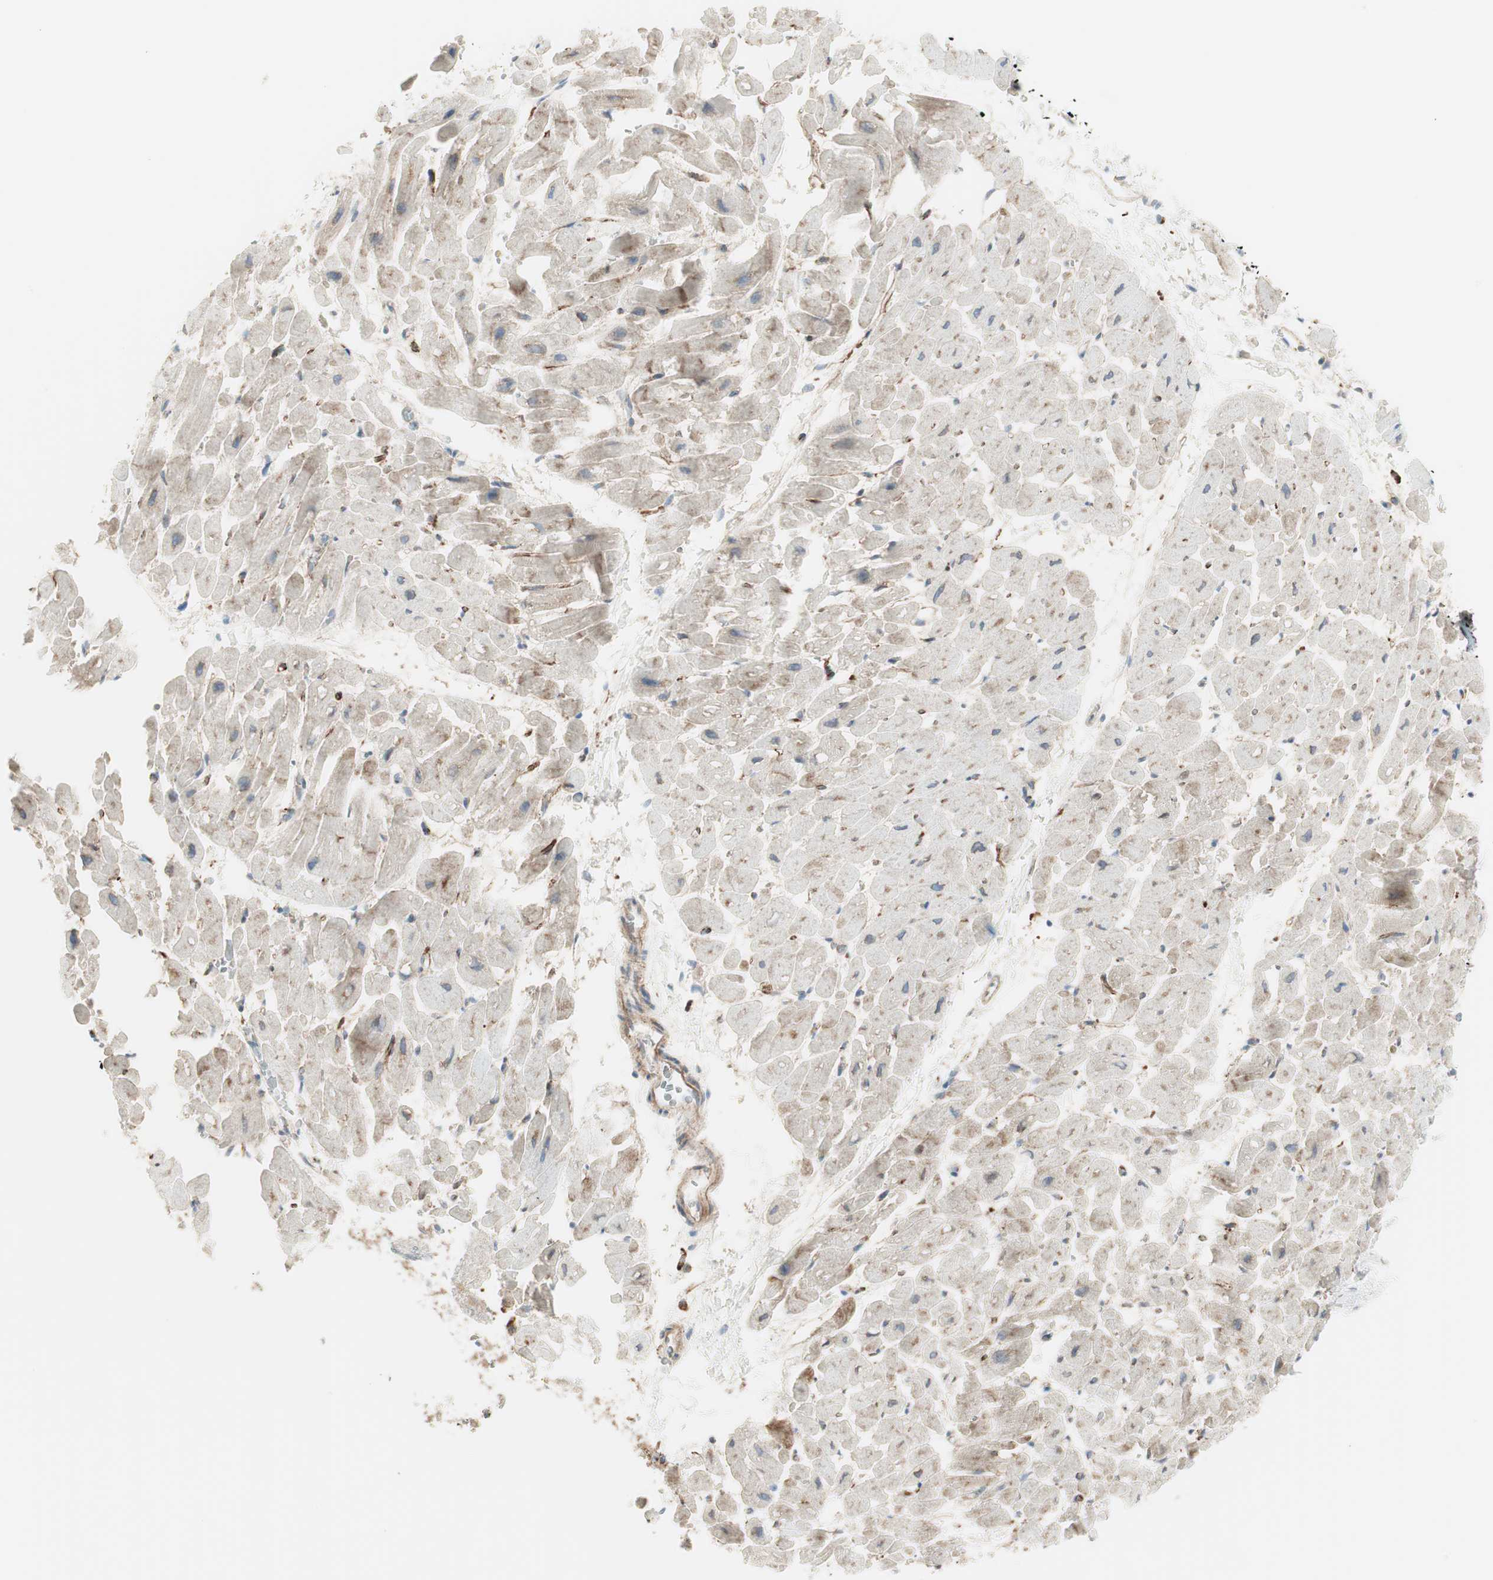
{"staining": {"intensity": "weak", "quantity": "25%-75%", "location": "cytoplasmic/membranous"}, "tissue": "heart muscle", "cell_type": "Cardiomyocytes", "image_type": "normal", "snomed": [{"axis": "morphology", "description": "Normal tissue, NOS"}, {"axis": "topography", "description": "Heart"}], "caption": "Heart muscle stained with a brown dye shows weak cytoplasmic/membranous positive staining in approximately 25%-75% of cardiomyocytes.", "gene": "ATP6V1G1", "patient": {"sex": "male", "age": 45}}